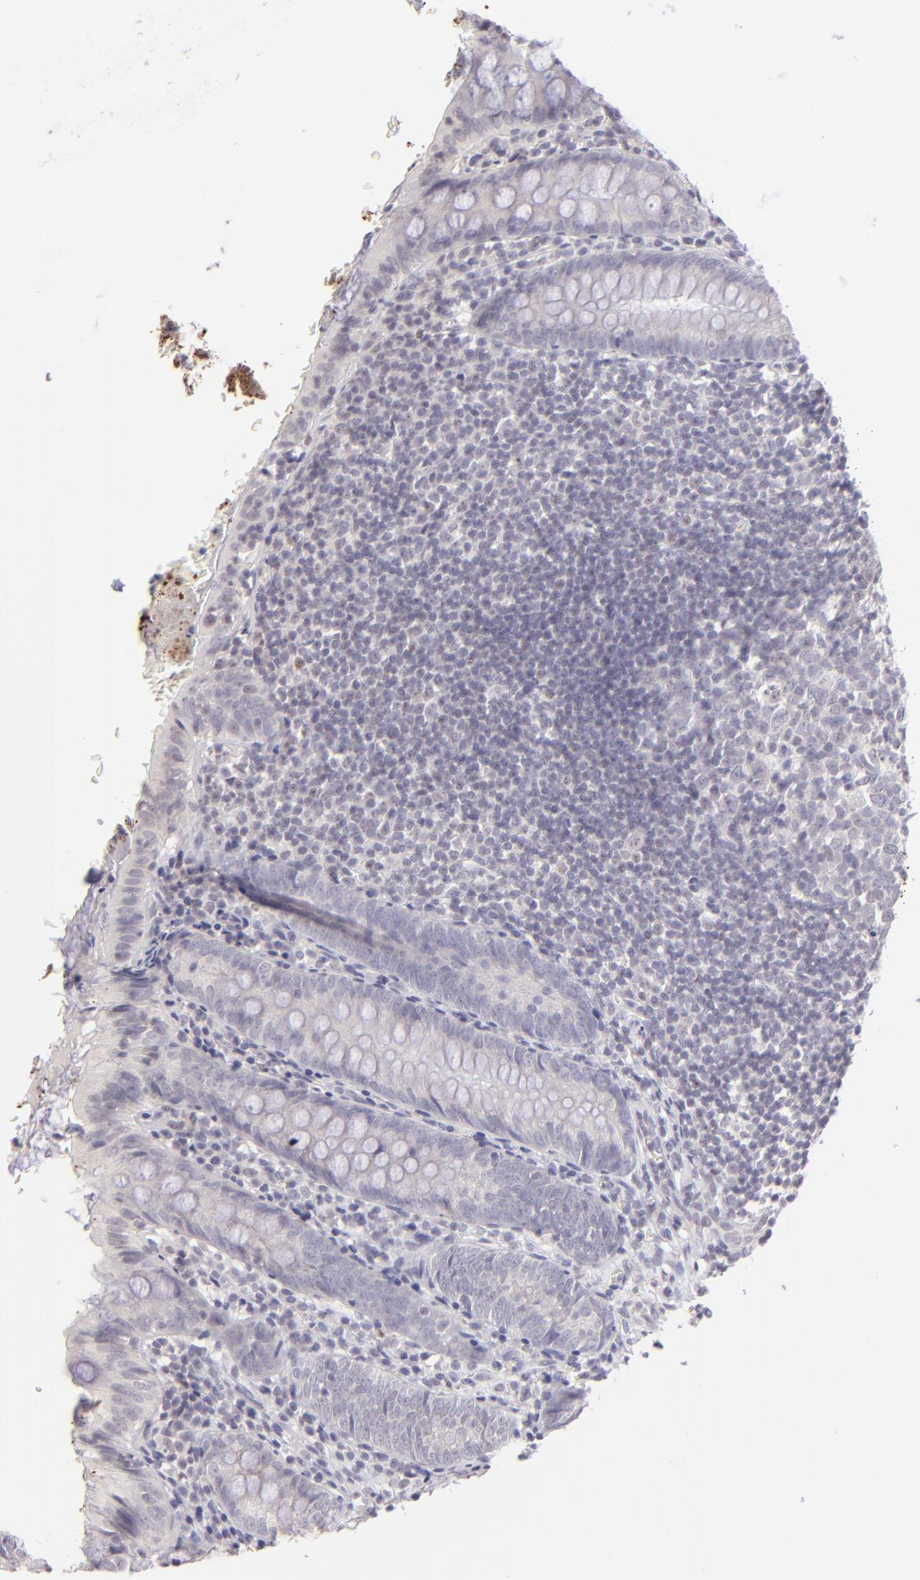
{"staining": {"intensity": "negative", "quantity": "none", "location": "none"}, "tissue": "appendix", "cell_type": "Glandular cells", "image_type": "normal", "snomed": [{"axis": "morphology", "description": "Normal tissue, NOS"}, {"axis": "topography", "description": "Appendix"}], "caption": "An immunohistochemistry photomicrograph of unremarkable appendix is shown. There is no staining in glandular cells of appendix. The staining was performed using DAB (3,3'-diaminobenzidine) to visualize the protein expression in brown, while the nuclei were stained in blue with hematoxylin (Magnification: 20x).", "gene": "MAGEA1", "patient": {"sex": "female", "age": 10}}